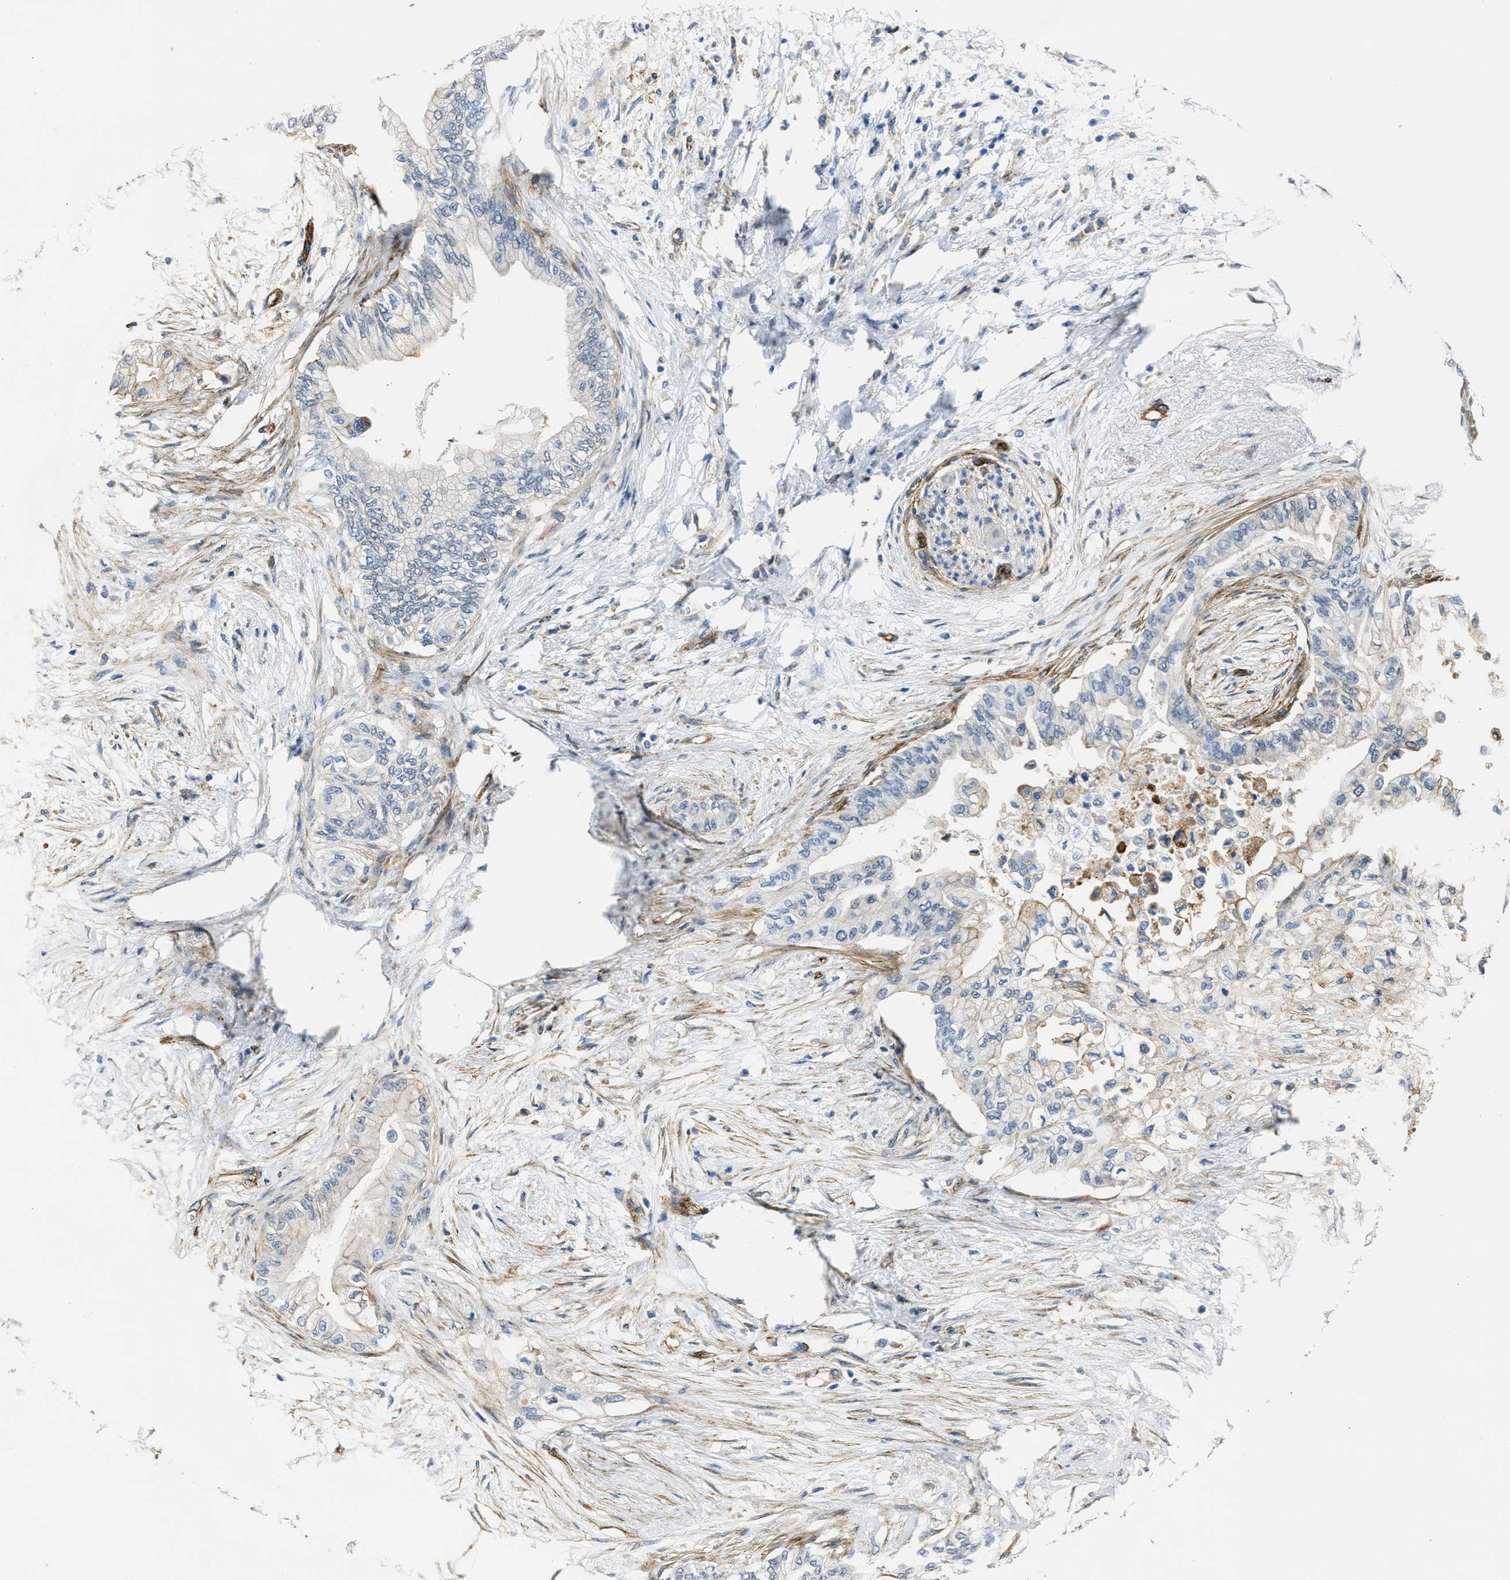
{"staining": {"intensity": "negative", "quantity": "none", "location": "none"}, "tissue": "pancreatic cancer", "cell_type": "Tumor cells", "image_type": "cancer", "snomed": [{"axis": "morphology", "description": "Normal tissue, NOS"}, {"axis": "morphology", "description": "Adenocarcinoma, NOS"}, {"axis": "topography", "description": "Pancreas"}, {"axis": "topography", "description": "Duodenum"}], "caption": "Human adenocarcinoma (pancreatic) stained for a protein using immunohistochemistry shows no positivity in tumor cells.", "gene": "NAB1", "patient": {"sex": "female", "age": 60}}